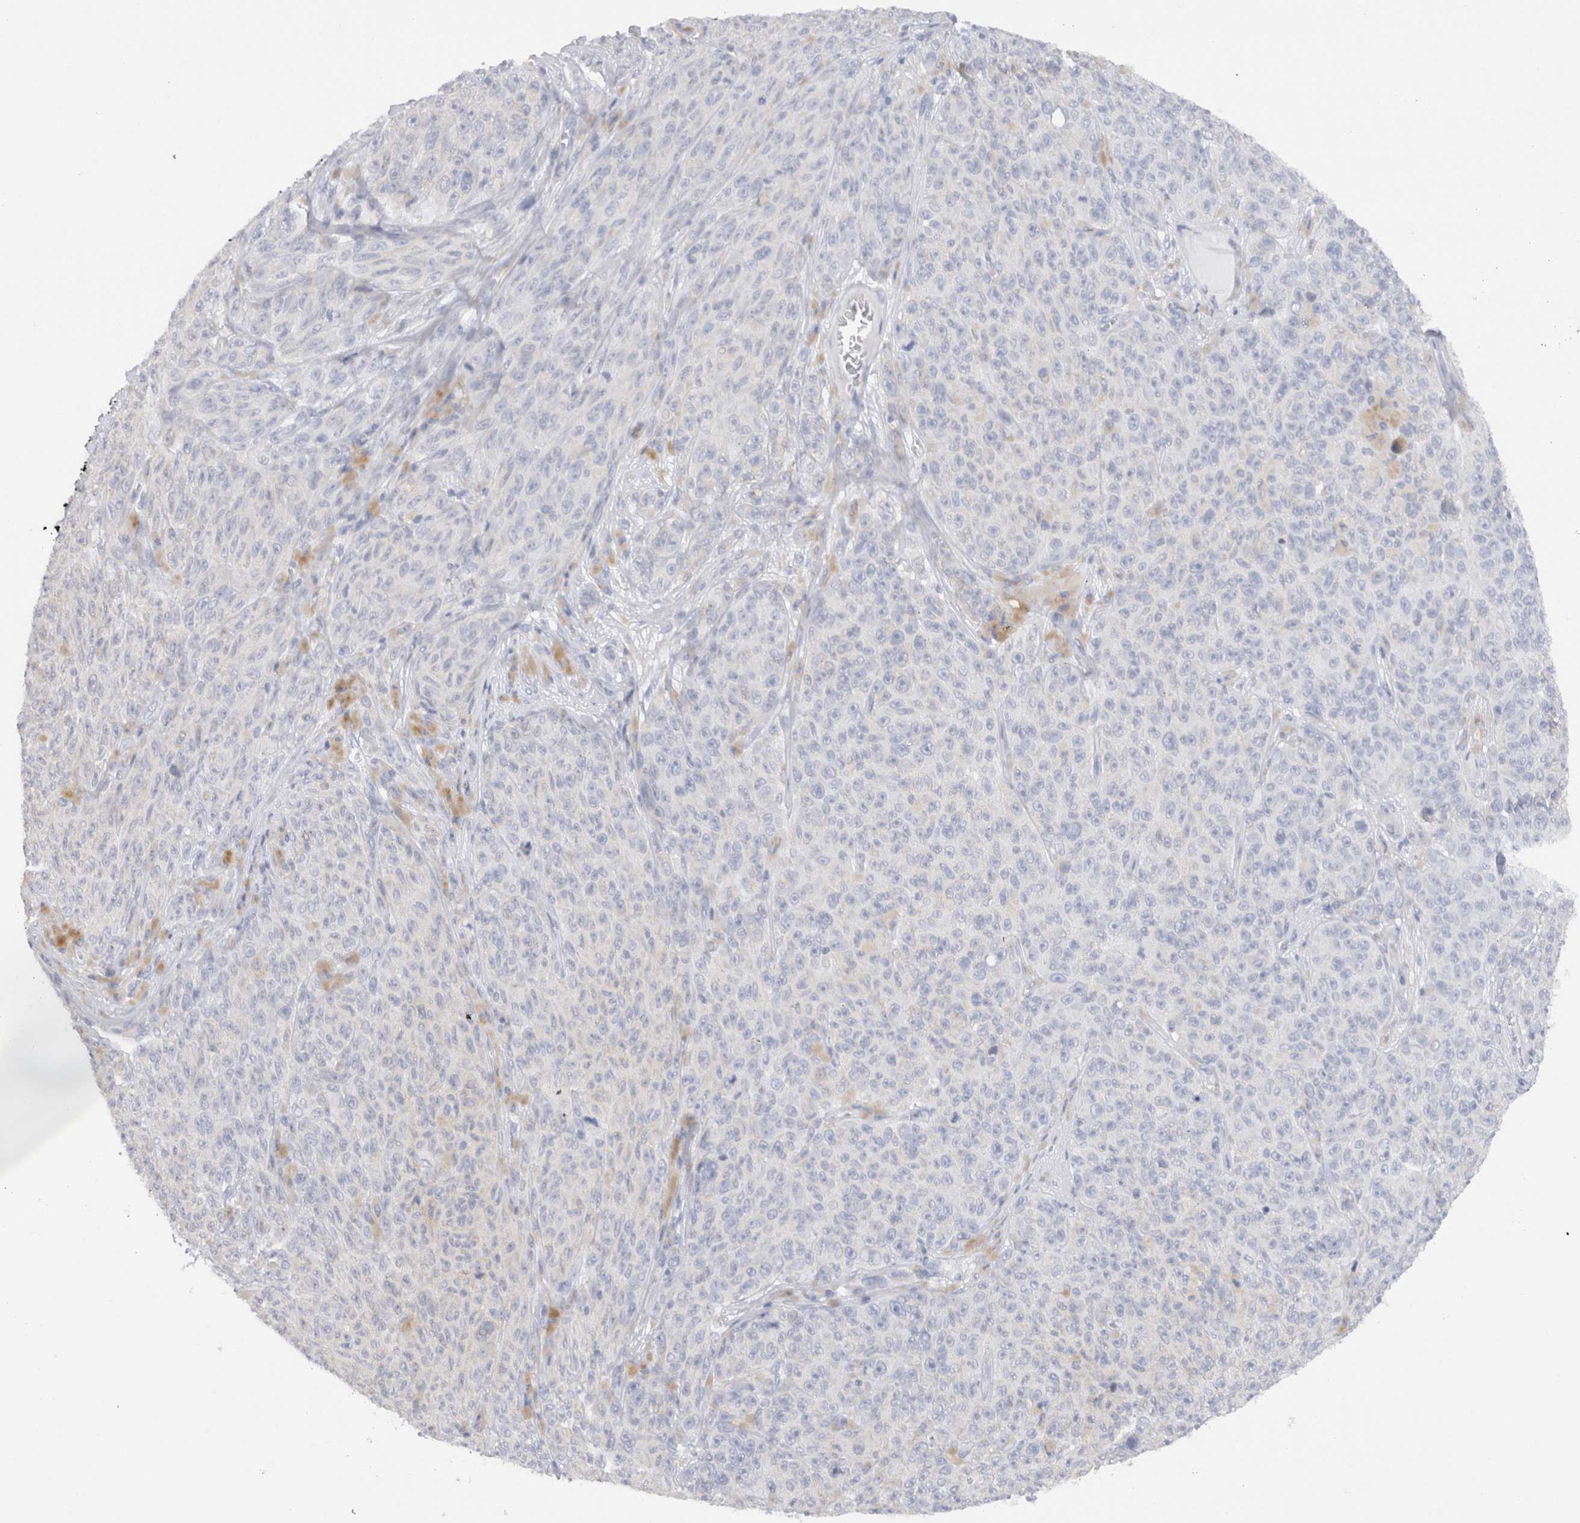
{"staining": {"intensity": "negative", "quantity": "none", "location": "none"}, "tissue": "melanoma", "cell_type": "Tumor cells", "image_type": "cancer", "snomed": [{"axis": "morphology", "description": "Malignant melanoma, NOS"}, {"axis": "topography", "description": "Skin"}], "caption": "Immunohistochemical staining of human malignant melanoma exhibits no significant expression in tumor cells.", "gene": "C9orf50", "patient": {"sex": "female", "age": 82}}